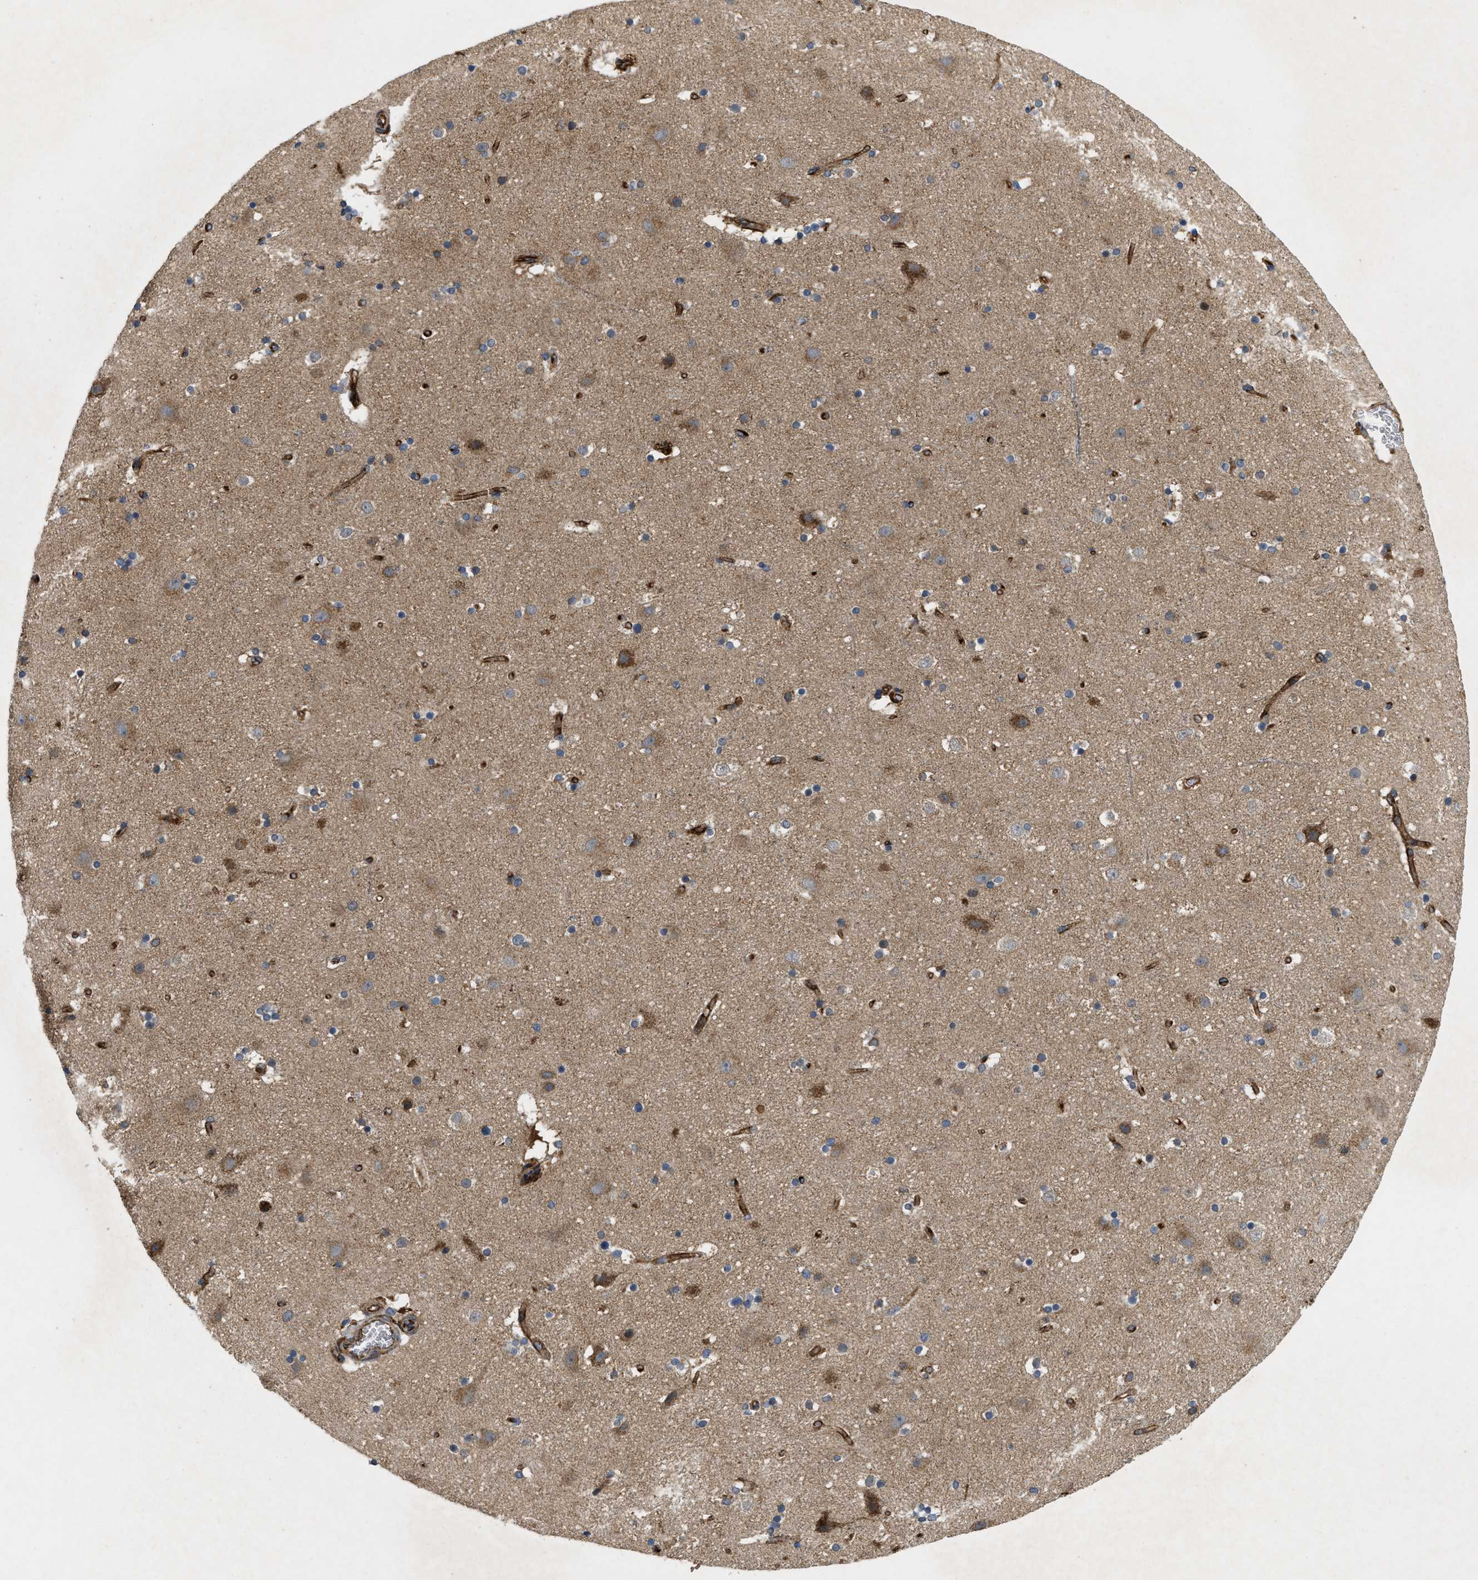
{"staining": {"intensity": "strong", "quantity": ">75%", "location": "cytoplasmic/membranous"}, "tissue": "cerebral cortex", "cell_type": "Endothelial cells", "image_type": "normal", "snomed": [{"axis": "morphology", "description": "Normal tissue, NOS"}, {"axis": "topography", "description": "Cerebral cortex"}], "caption": "This histopathology image exhibits IHC staining of benign cerebral cortex, with high strong cytoplasmic/membranous staining in about >75% of endothelial cells.", "gene": "HSPA12B", "patient": {"sex": "male", "age": 45}}